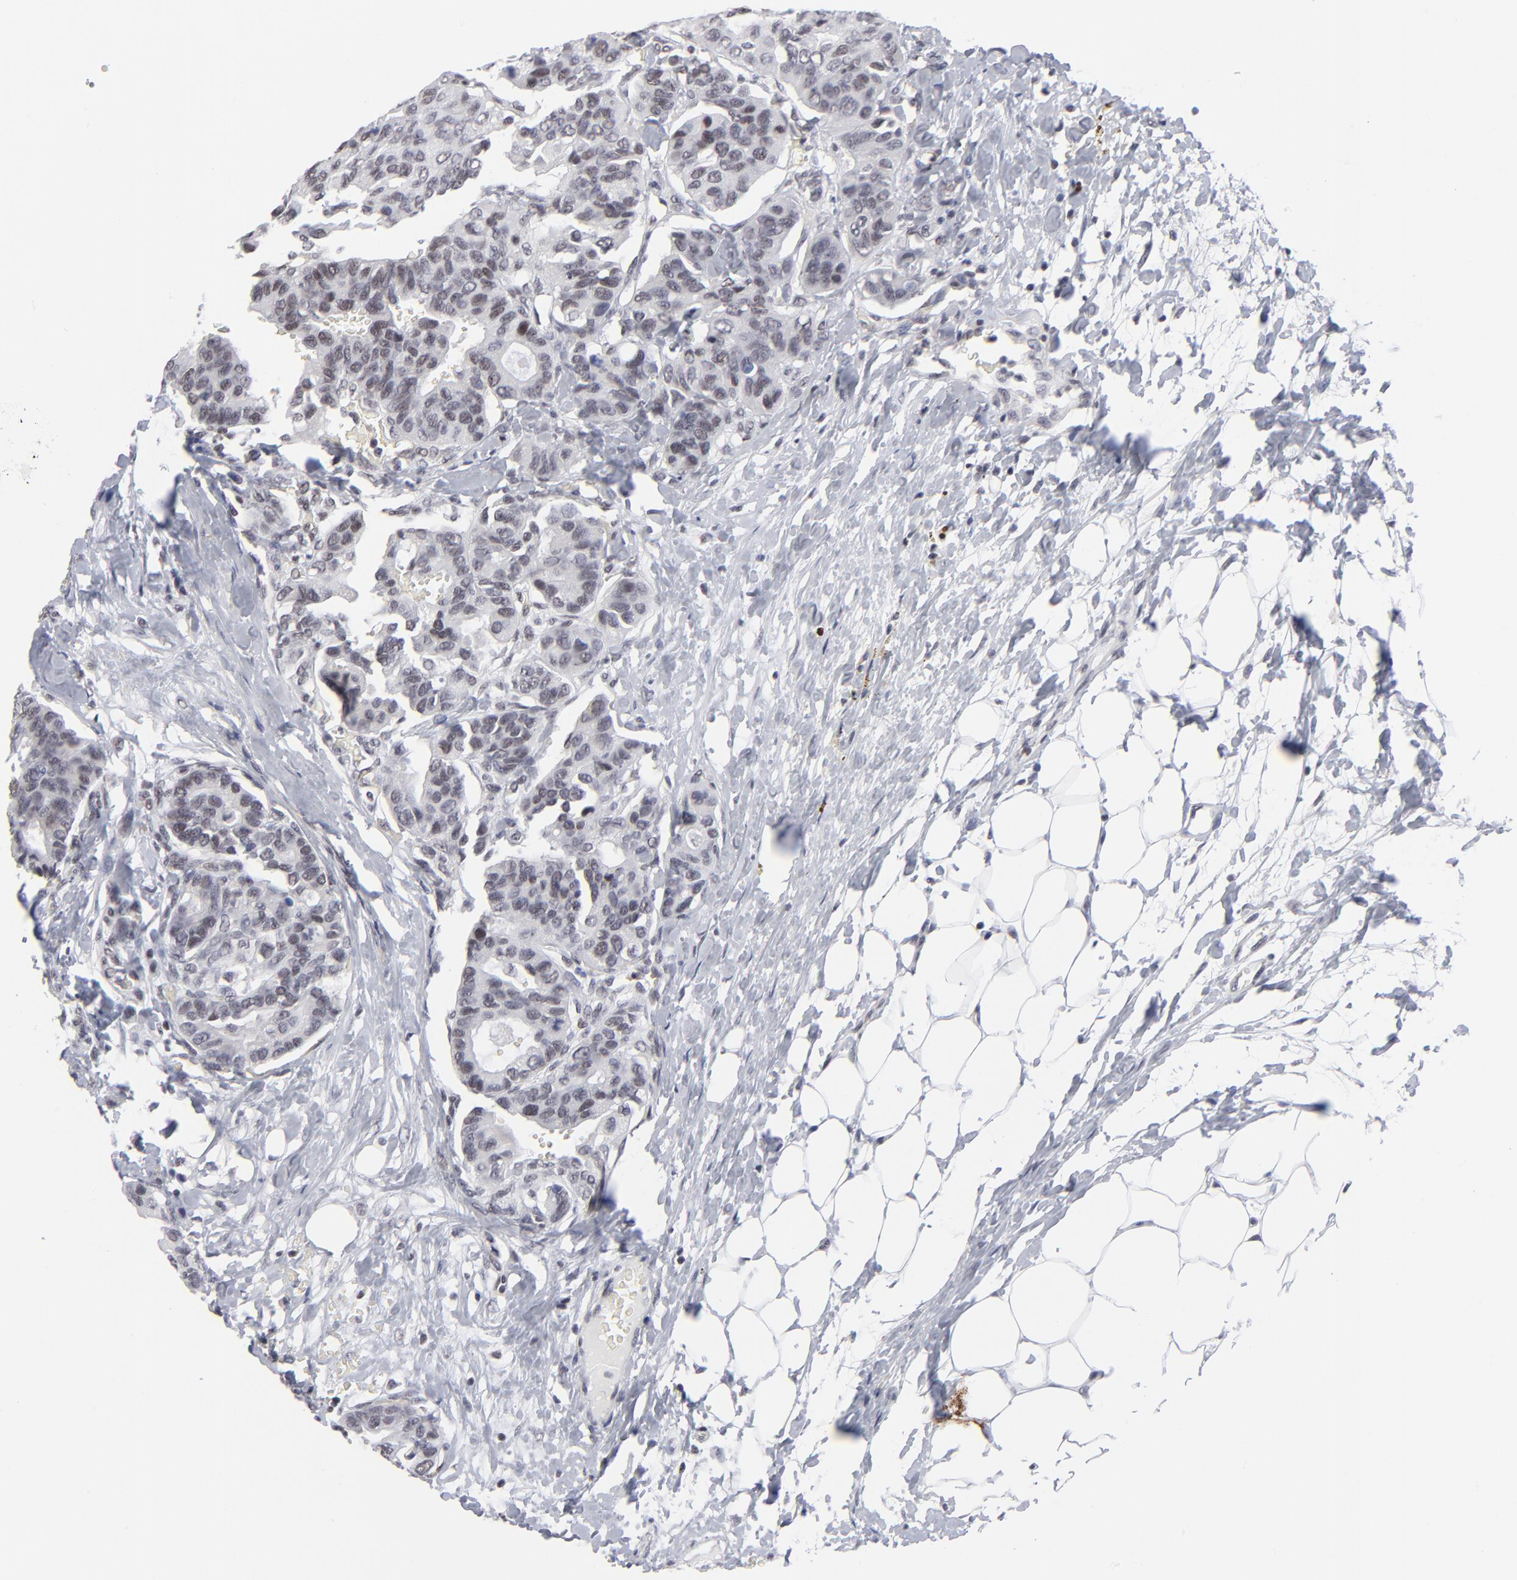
{"staining": {"intensity": "weak", "quantity": "25%-75%", "location": "nuclear"}, "tissue": "breast cancer", "cell_type": "Tumor cells", "image_type": "cancer", "snomed": [{"axis": "morphology", "description": "Duct carcinoma"}, {"axis": "topography", "description": "Breast"}], "caption": "Human breast cancer stained with a protein marker reveals weak staining in tumor cells.", "gene": "SP2", "patient": {"sex": "female", "age": 69}}